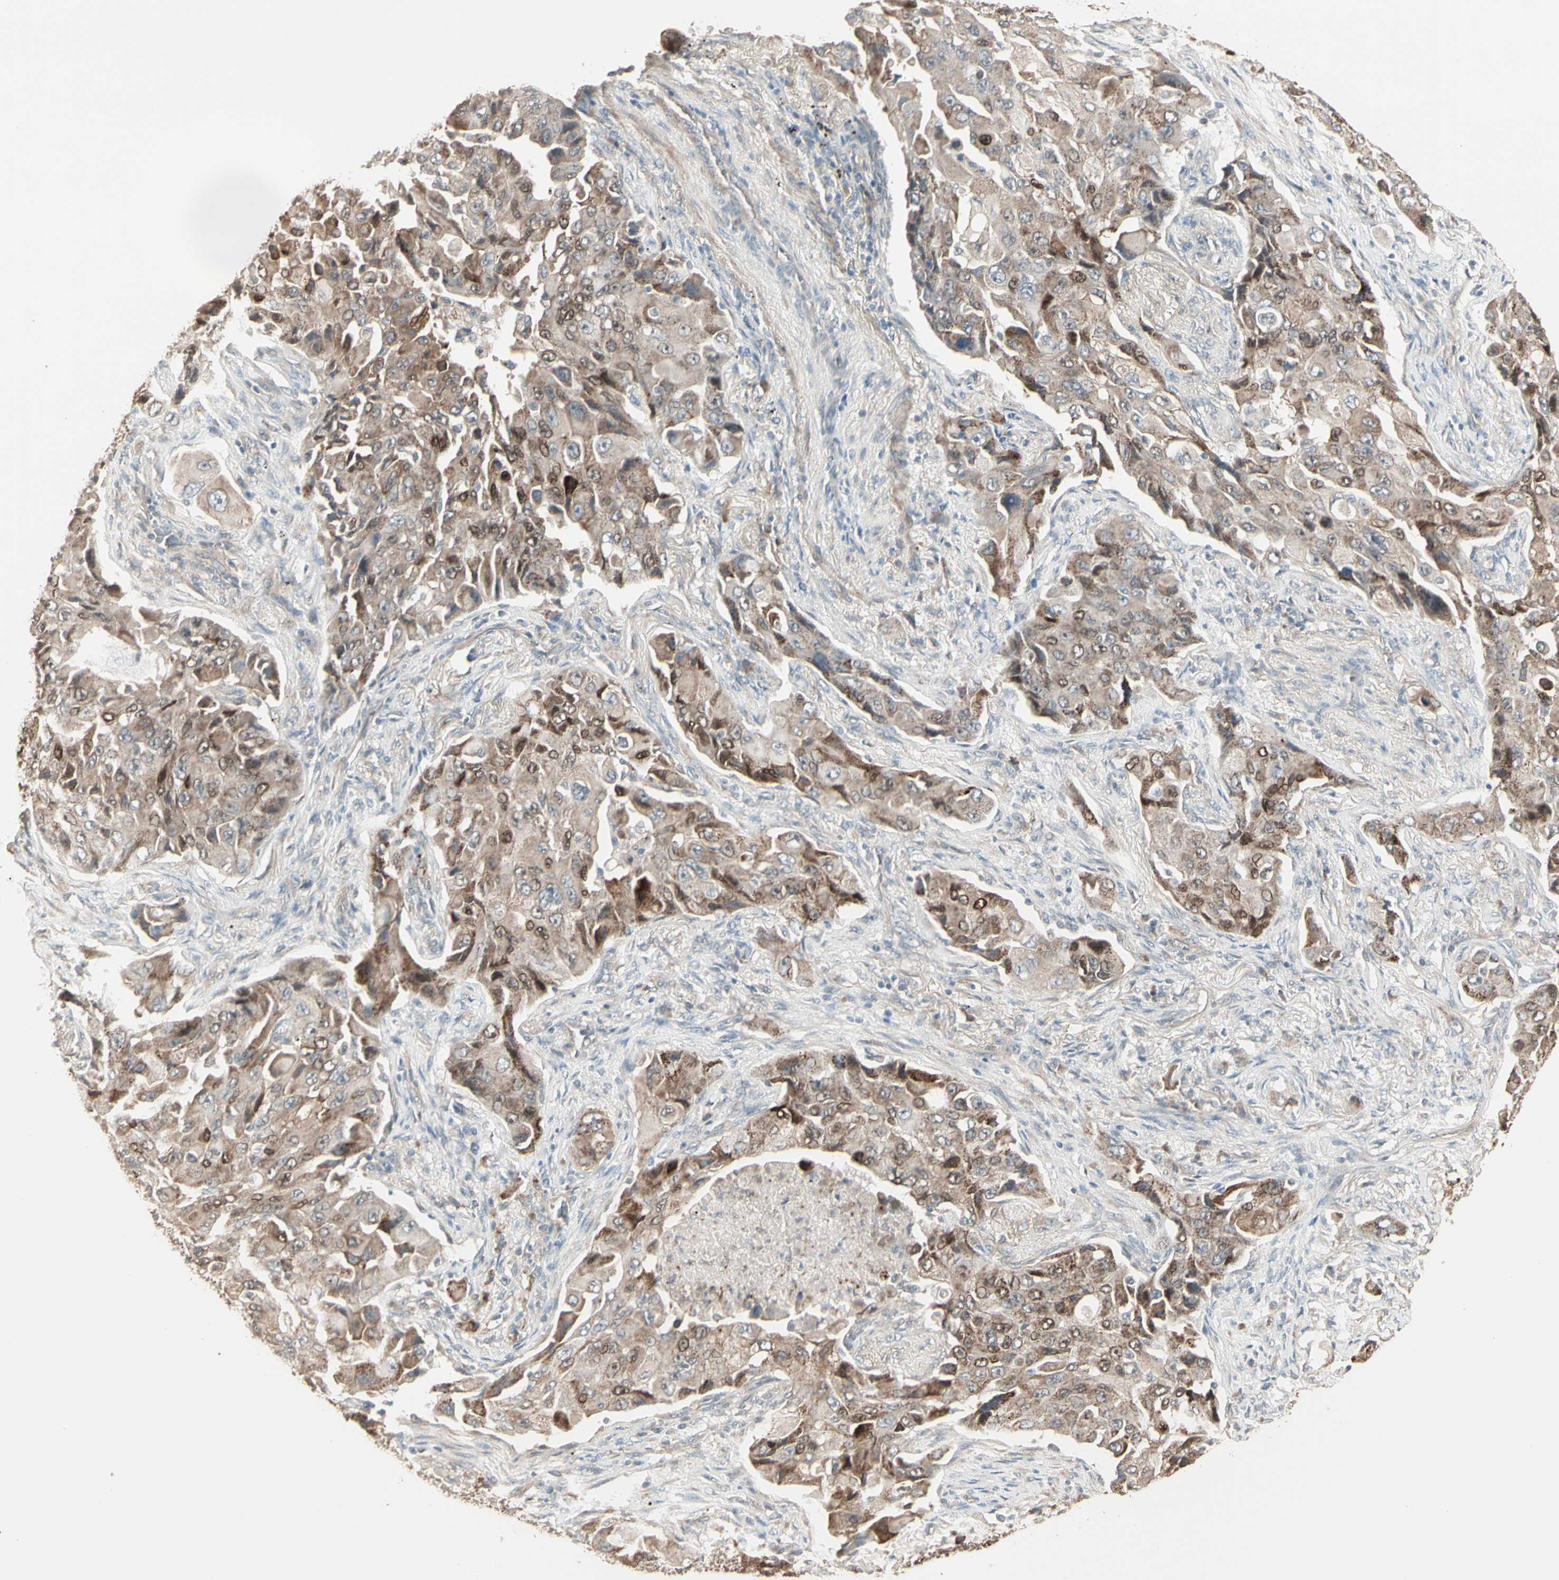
{"staining": {"intensity": "moderate", "quantity": ">75%", "location": "cytoplasmic/membranous,nuclear"}, "tissue": "lung cancer", "cell_type": "Tumor cells", "image_type": "cancer", "snomed": [{"axis": "morphology", "description": "Adenocarcinoma, NOS"}, {"axis": "topography", "description": "Lung"}], "caption": "Tumor cells display medium levels of moderate cytoplasmic/membranous and nuclear positivity in approximately >75% of cells in lung adenocarcinoma. (brown staining indicates protein expression, while blue staining denotes nuclei).", "gene": "GALNT3", "patient": {"sex": "female", "age": 65}}